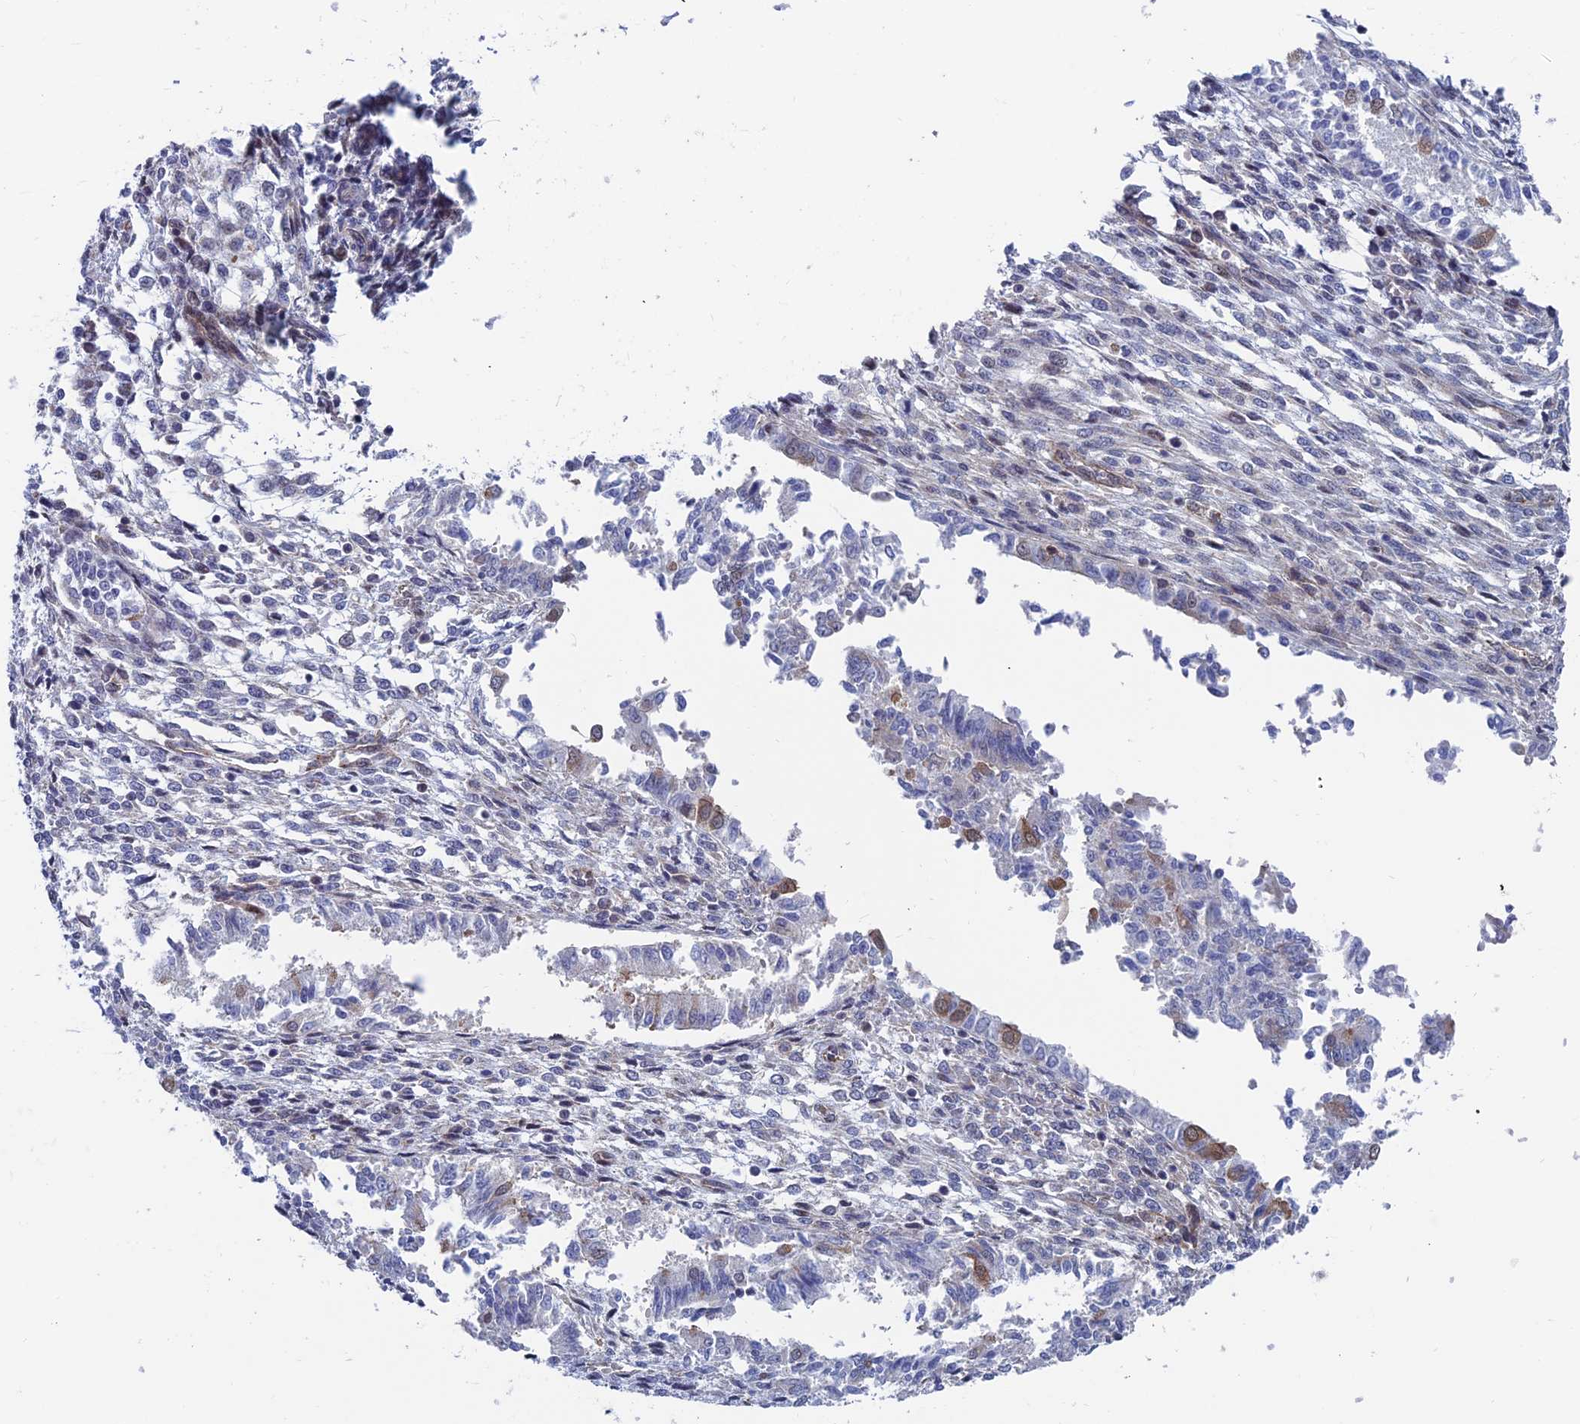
{"staining": {"intensity": "negative", "quantity": "none", "location": "none"}, "tissue": "endometrium", "cell_type": "Cells in endometrial stroma", "image_type": "normal", "snomed": [{"axis": "morphology", "description": "Normal tissue, NOS"}, {"axis": "topography", "description": "Uterus"}, {"axis": "topography", "description": "Endometrium"}], "caption": "Immunohistochemistry of normal human endometrium exhibits no expression in cells in endometrial stroma.", "gene": "IGBP1", "patient": {"sex": "female", "age": 48}}